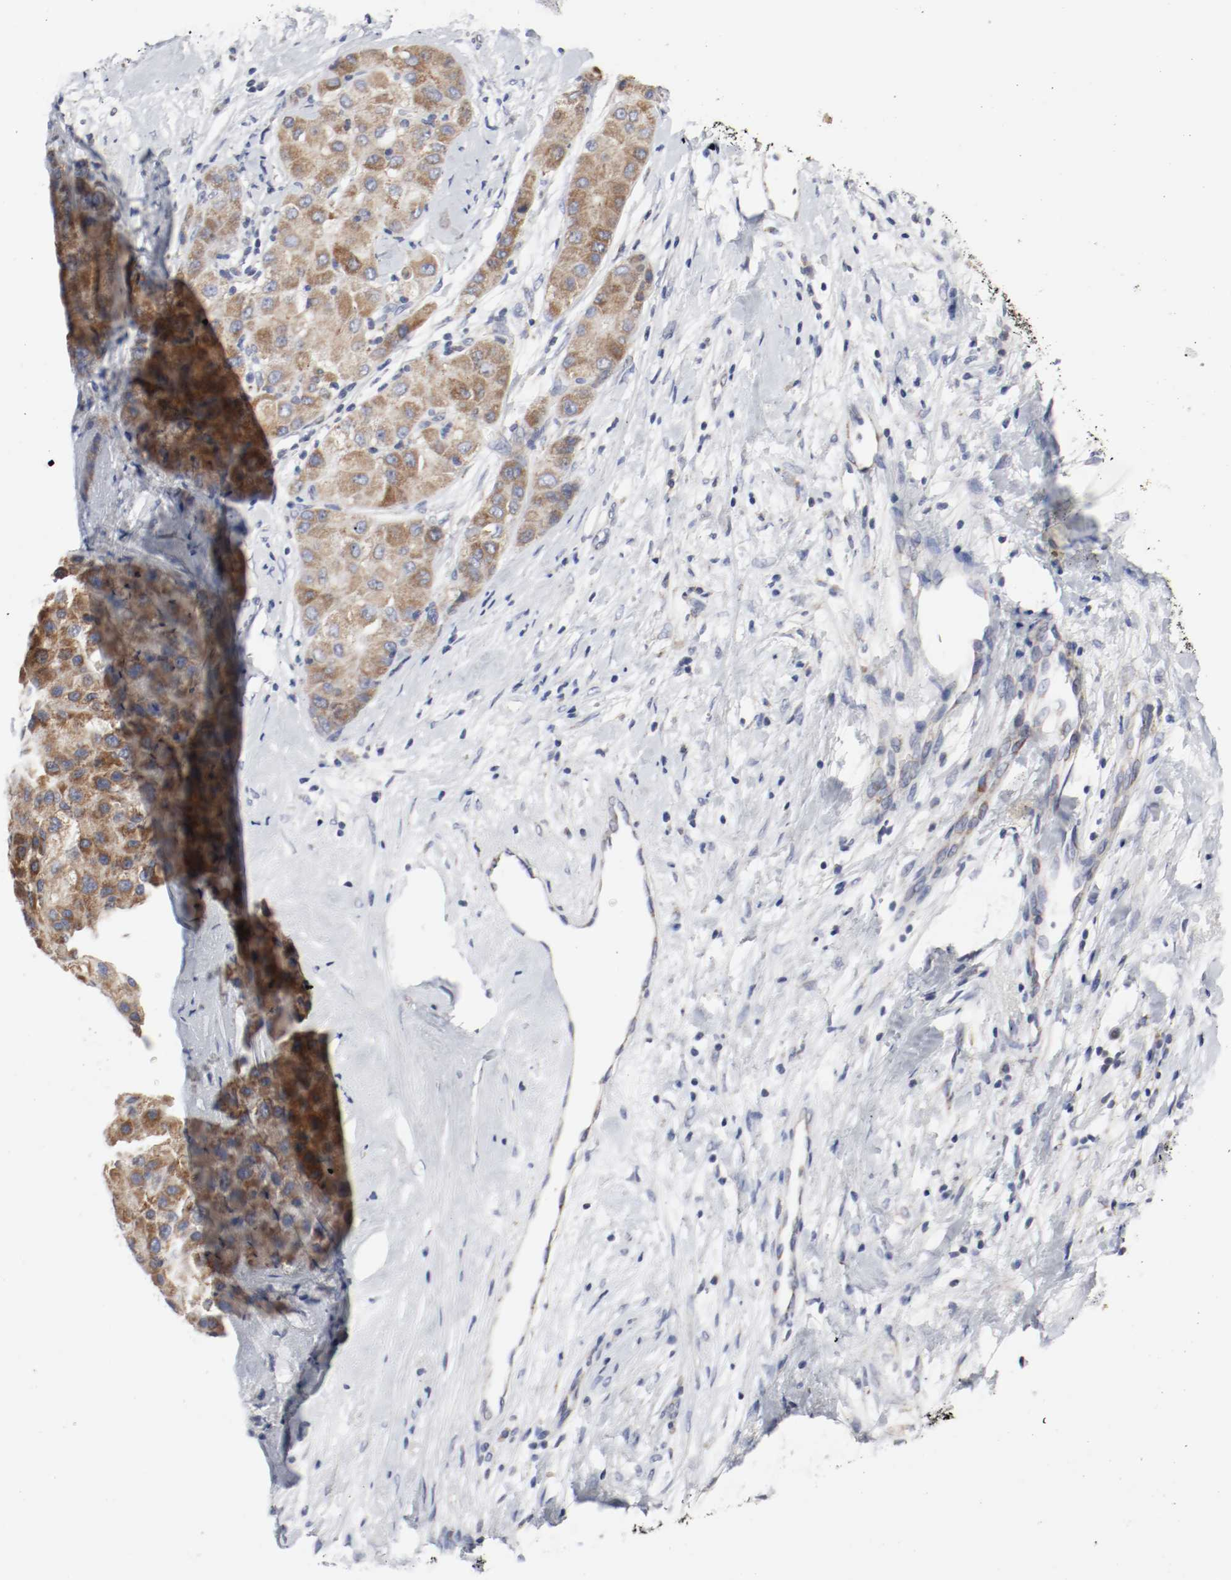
{"staining": {"intensity": "moderate", "quantity": ">75%", "location": "cytoplasmic/membranous"}, "tissue": "liver cancer", "cell_type": "Tumor cells", "image_type": "cancer", "snomed": [{"axis": "morphology", "description": "Carcinoma, Hepatocellular, NOS"}, {"axis": "topography", "description": "Liver"}], "caption": "Immunohistochemistry (DAB (3,3'-diaminobenzidine)) staining of liver cancer (hepatocellular carcinoma) exhibits moderate cytoplasmic/membranous protein expression in approximately >75% of tumor cells. (DAB IHC with brightfield microscopy, high magnification).", "gene": "AFG3L2", "patient": {"sex": "male", "age": 80}}